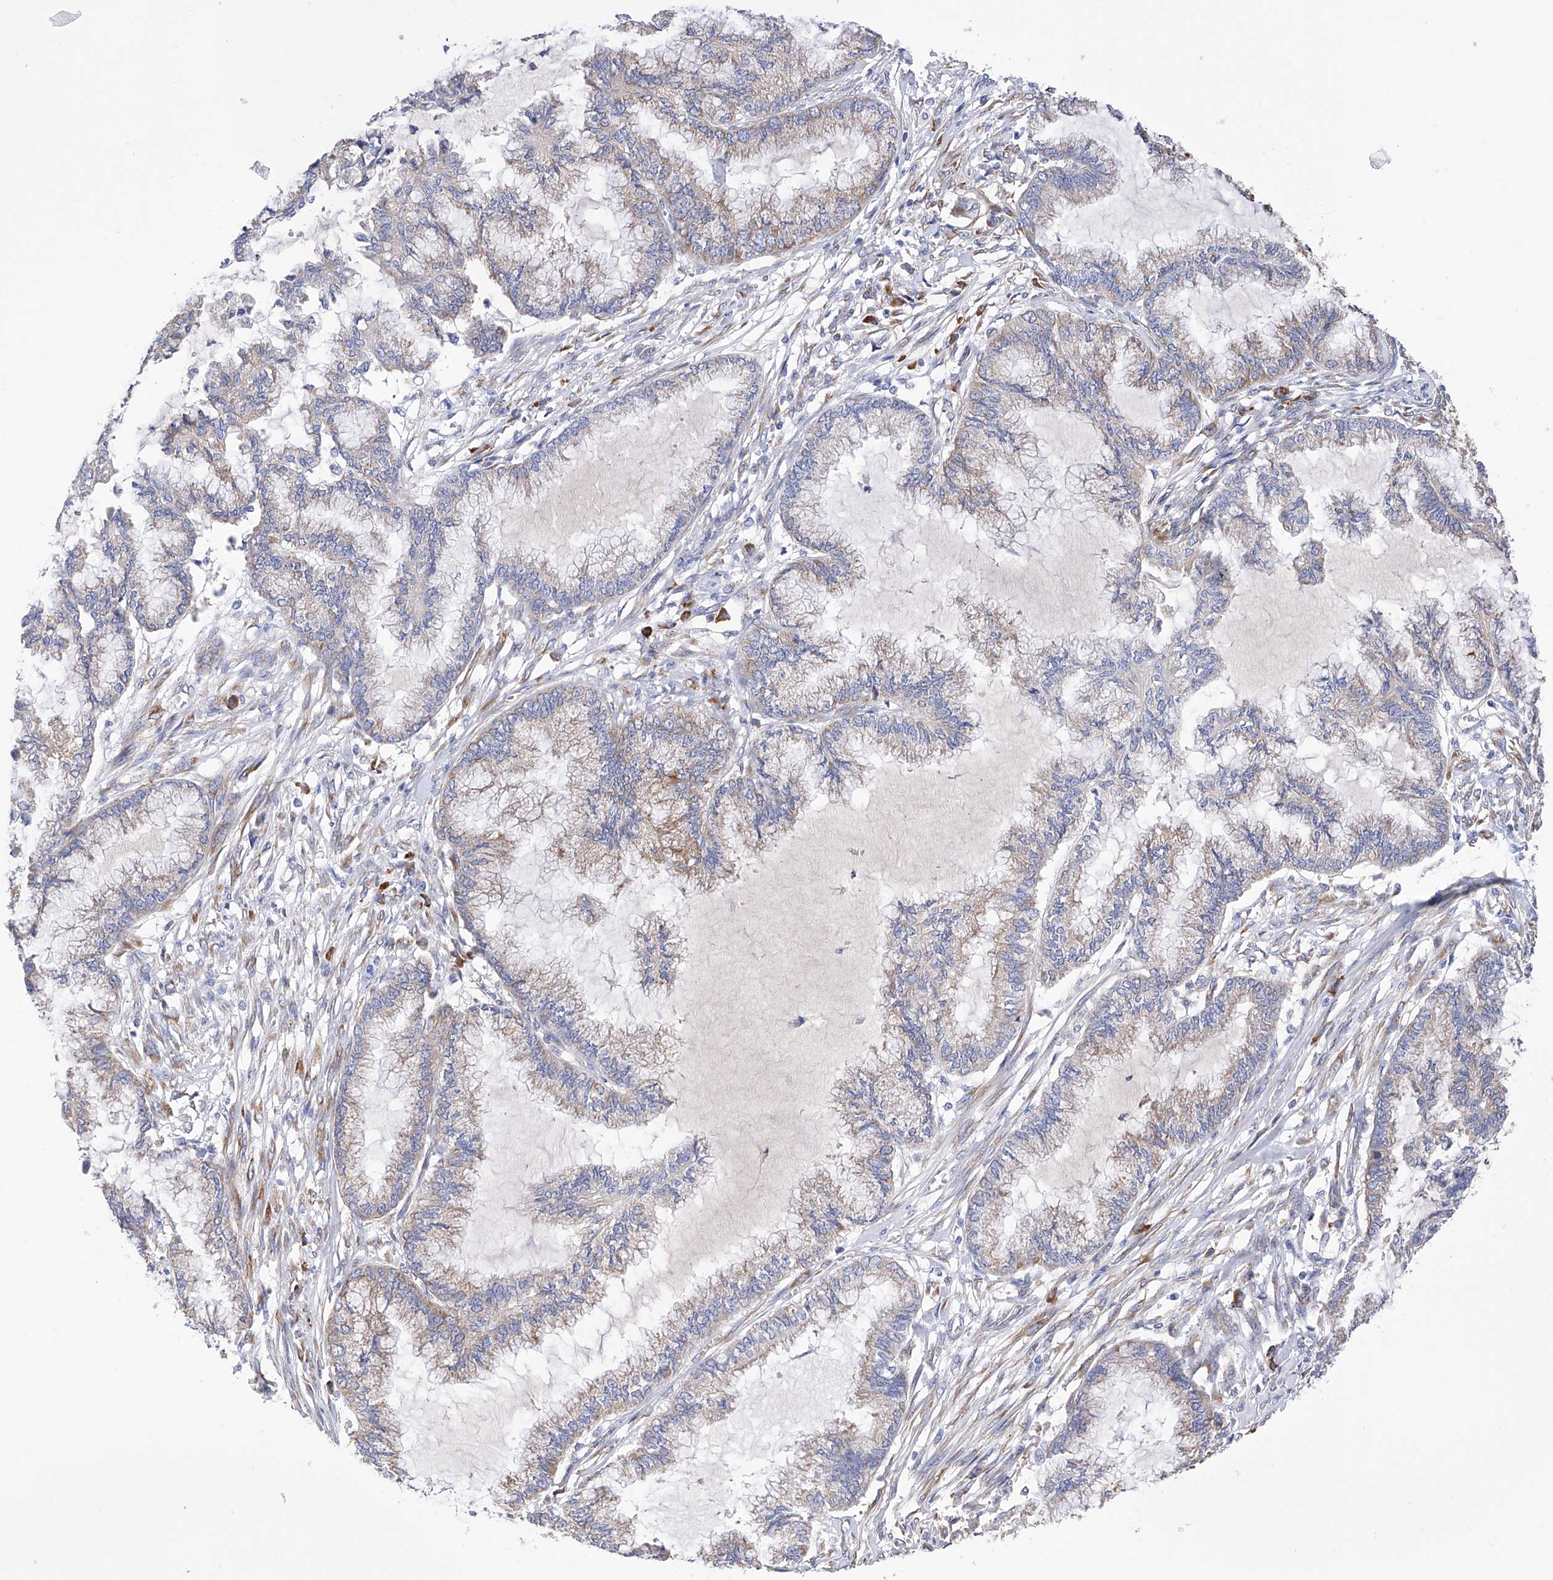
{"staining": {"intensity": "weak", "quantity": "25%-75%", "location": "cytoplasmic/membranous"}, "tissue": "endometrial cancer", "cell_type": "Tumor cells", "image_type": "cancer", "snomed": [{"axis": "morphology", "description": "Adenocarcinoma, NOS"}, {"axis": "topography", "description": "Endometrium"}], "caption": "Human endometrial cancer (adenocarcinoma) stained with a brown dye exhibits weak cytoplasmic/membranous positive staining in about 25%-75% of tumor cells.", "gene": "PDIA5", "patient": {"sex": "female", "age": 86}}